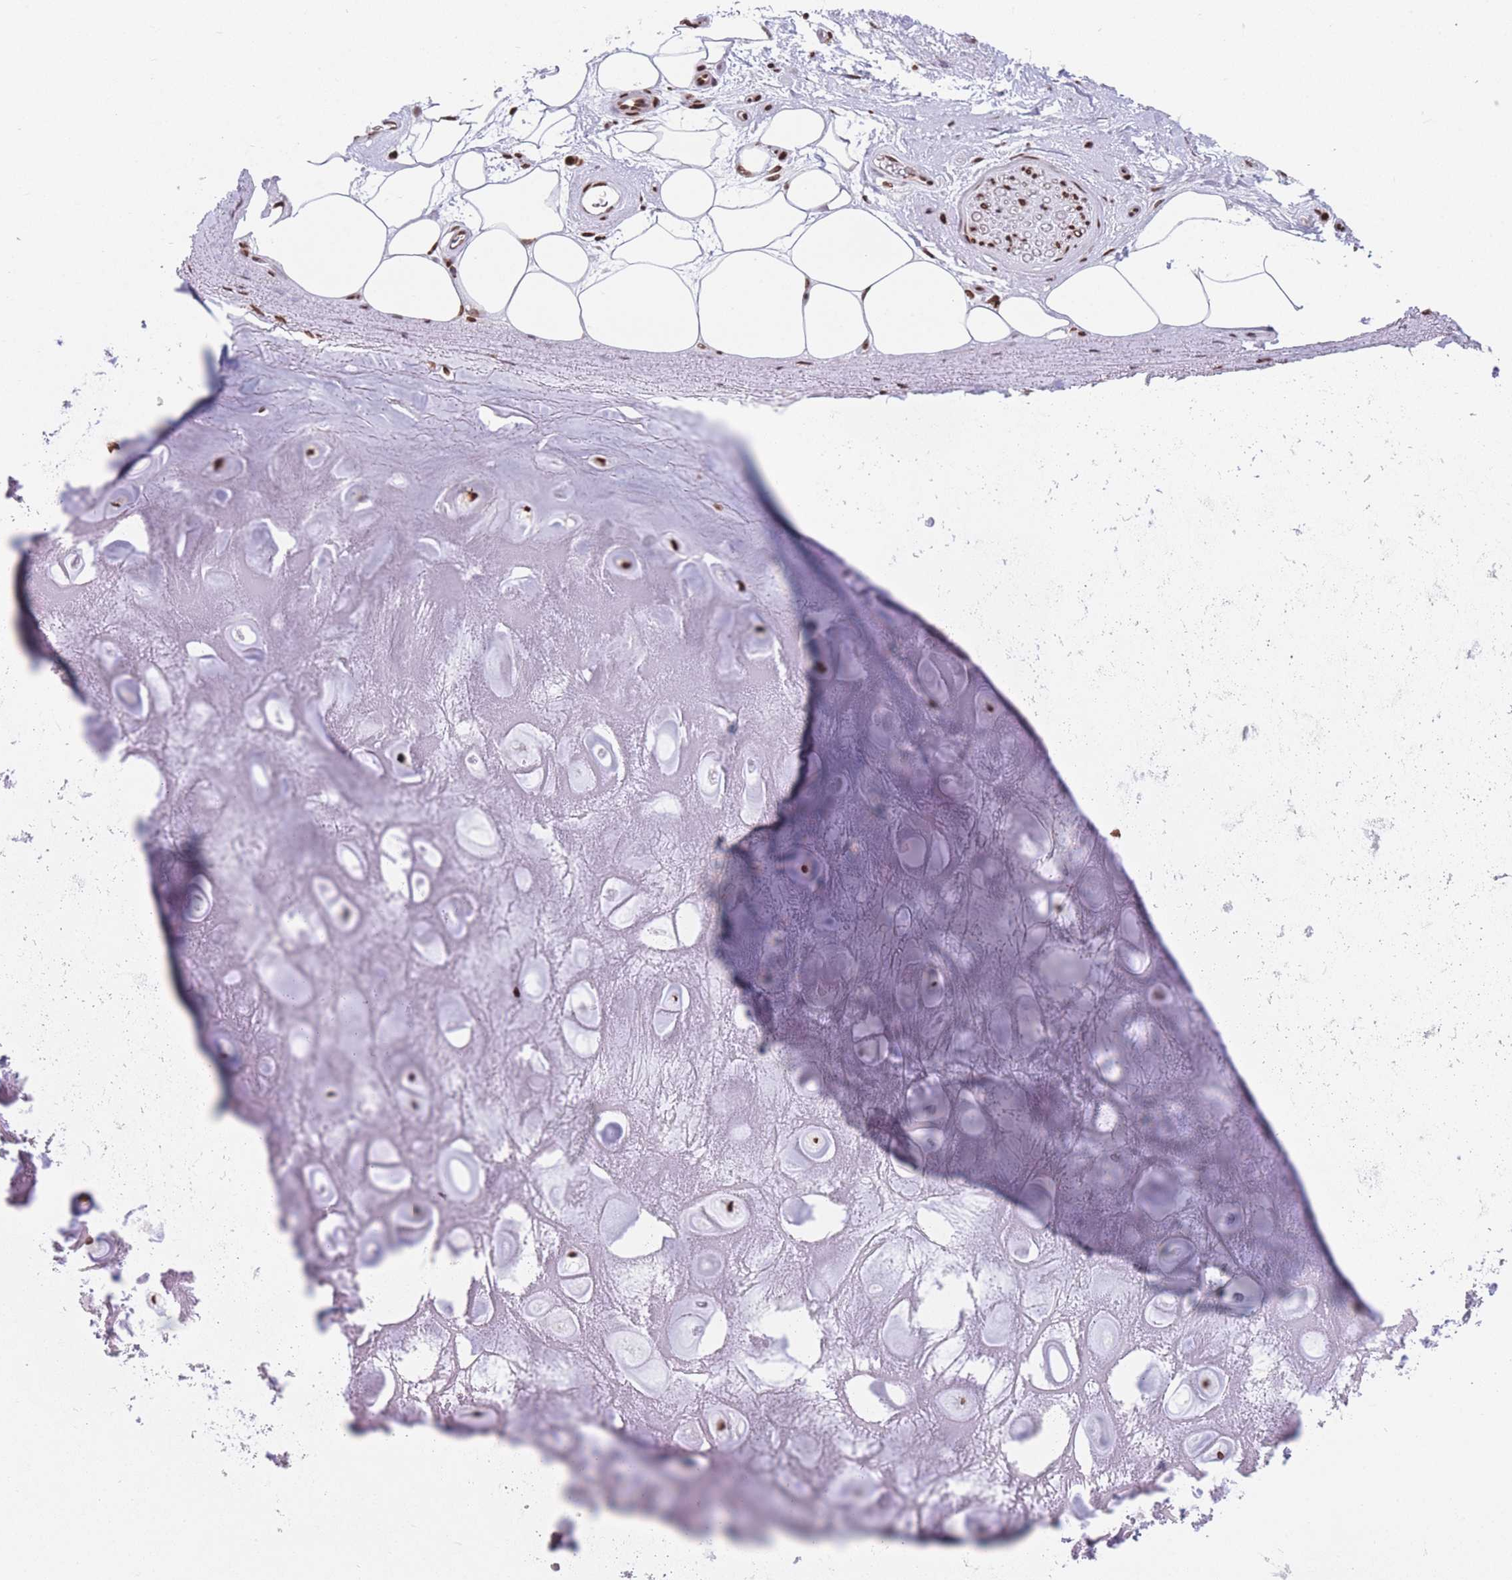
{"staining": {"intensity": "moderate", "quantity": ">75%", "location": "nuclear"}, "tissue": "adipose tissue", "cell_type": "Adipocytes", "image_type": "normal", "snomed": [{"axis": "morphology", "description": "Normal tissue, NOS"}, {"axis": "topography", "description": "Cartilage tissue"}], "caption": "A micrograph of adipose tissue stained for a protein demonstrates moderate nuclear brown staining in adipocytes. The protein of interest is shown in brown color, while the nuclei are stained blue.", "gene": "AK9", "patient": {"sex": "male", "age": 81}}